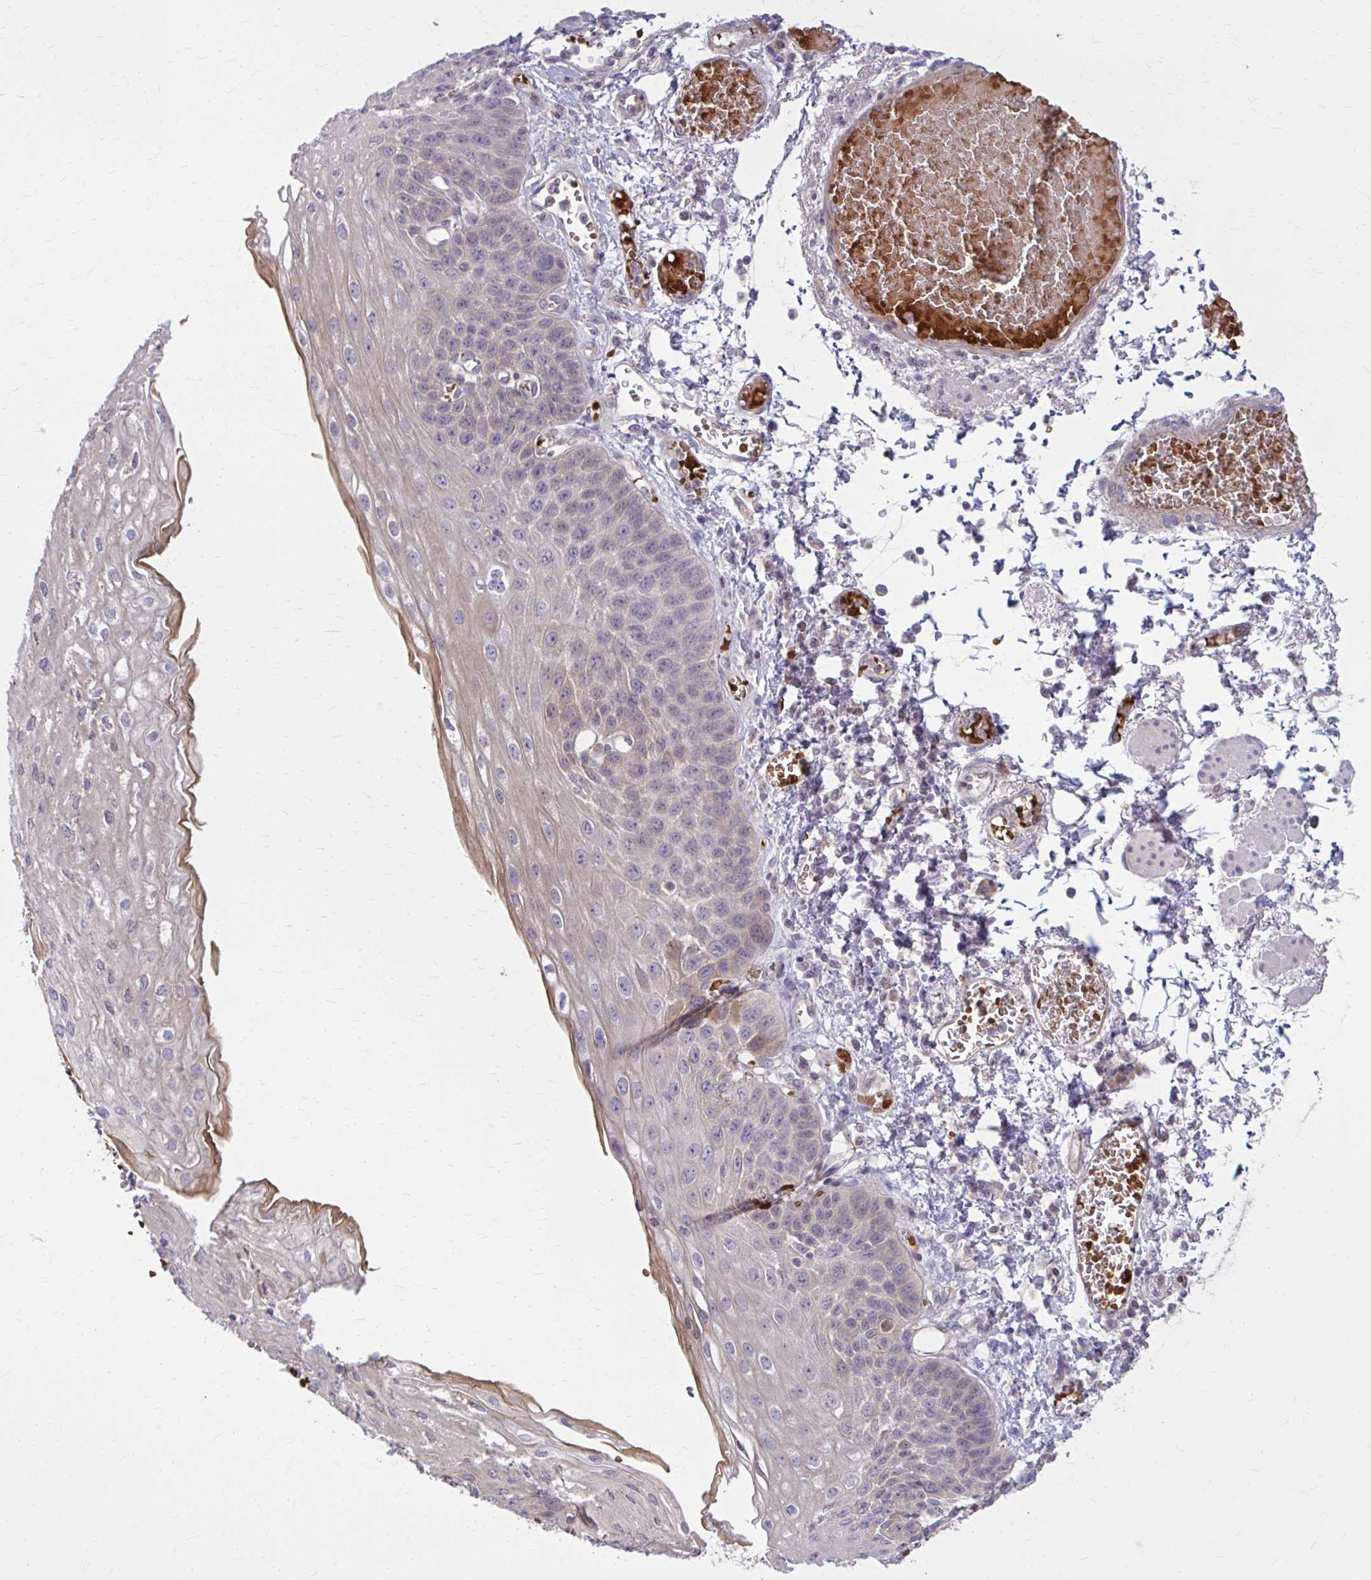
{"staining": {"intensity": "moderate", "quantity": "25%-75%", "location": "cytoplasmic/membranous"}, "tissue": "esophagus", "cell_type": "Squamous epithelial cells", "image_type": "normal", "snomed": [{"axis": "morphology", "description": "Normal tissue, NOS"}, {"axis": "morphology", "description": "Adenocarcinoma, NOS"}, {"axis": "topography", "description": "Esophagus"}], "caption": "Esophagus stained with IHC displays moderate cytoplasmic/membranous expression in approximately 25%-75% of squamous epithelial cells.", "gene": "SNF8", "patient": {"sex": "male", "age": 81}}